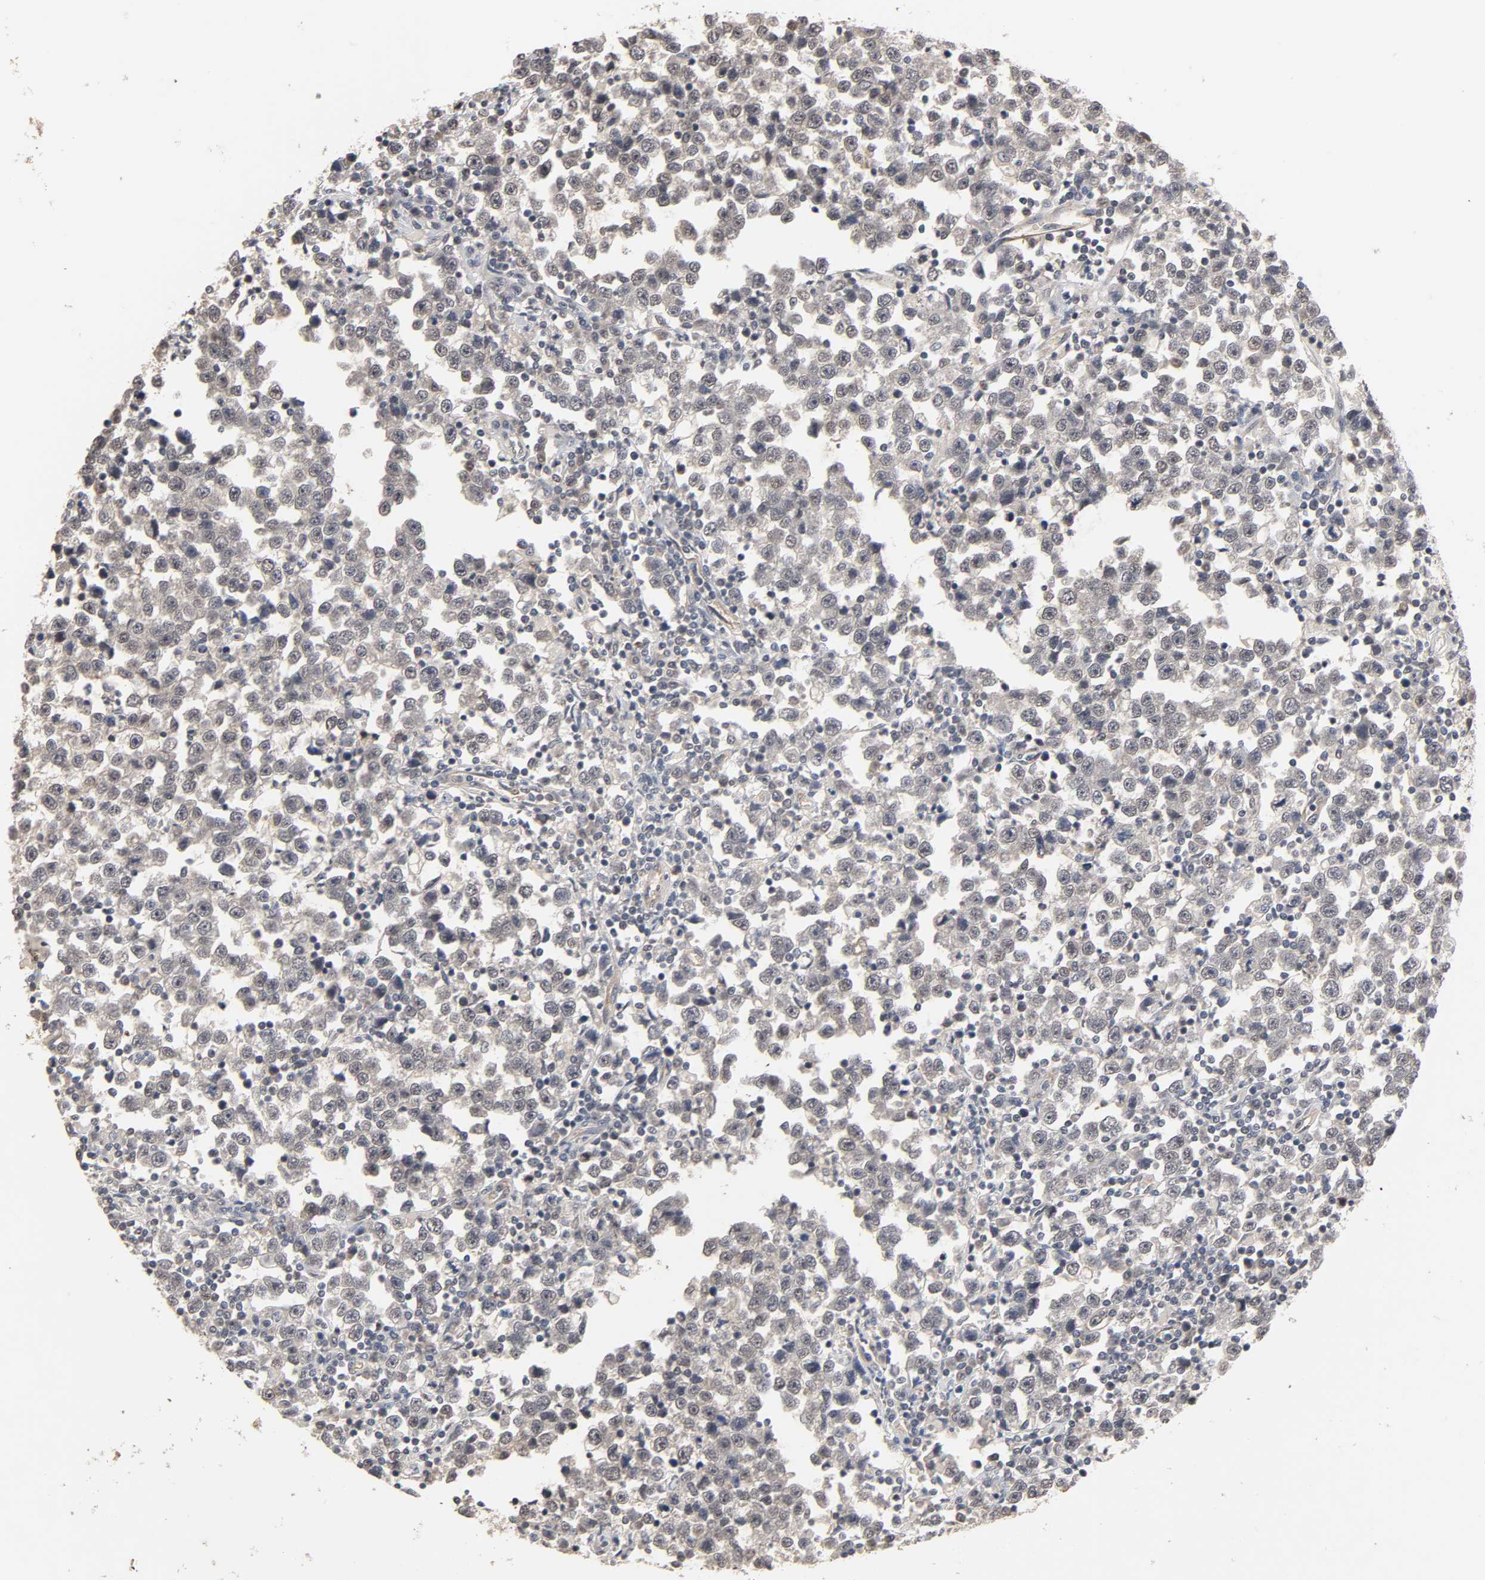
{"staining": {"intensity": "weak", "quantity": ">75%", "location": "cytoplasmic/membranous"}, "tissue": "testis cancer", "cell_type": "Tumor cells", "image_type": "cancer", "snomed": [{"axis": "morphology", "description": "Seminoma, NOS"}, {"axis": "topography", "description": "Testis"}], "caption": "Testis seminoma stained with a brown dye shows weak cytoplasmic/membranous positive positivity in approximately >75% of tumor cells.", "gene": "HTR1E", "patient": {"sex": "male", "age": 43}}